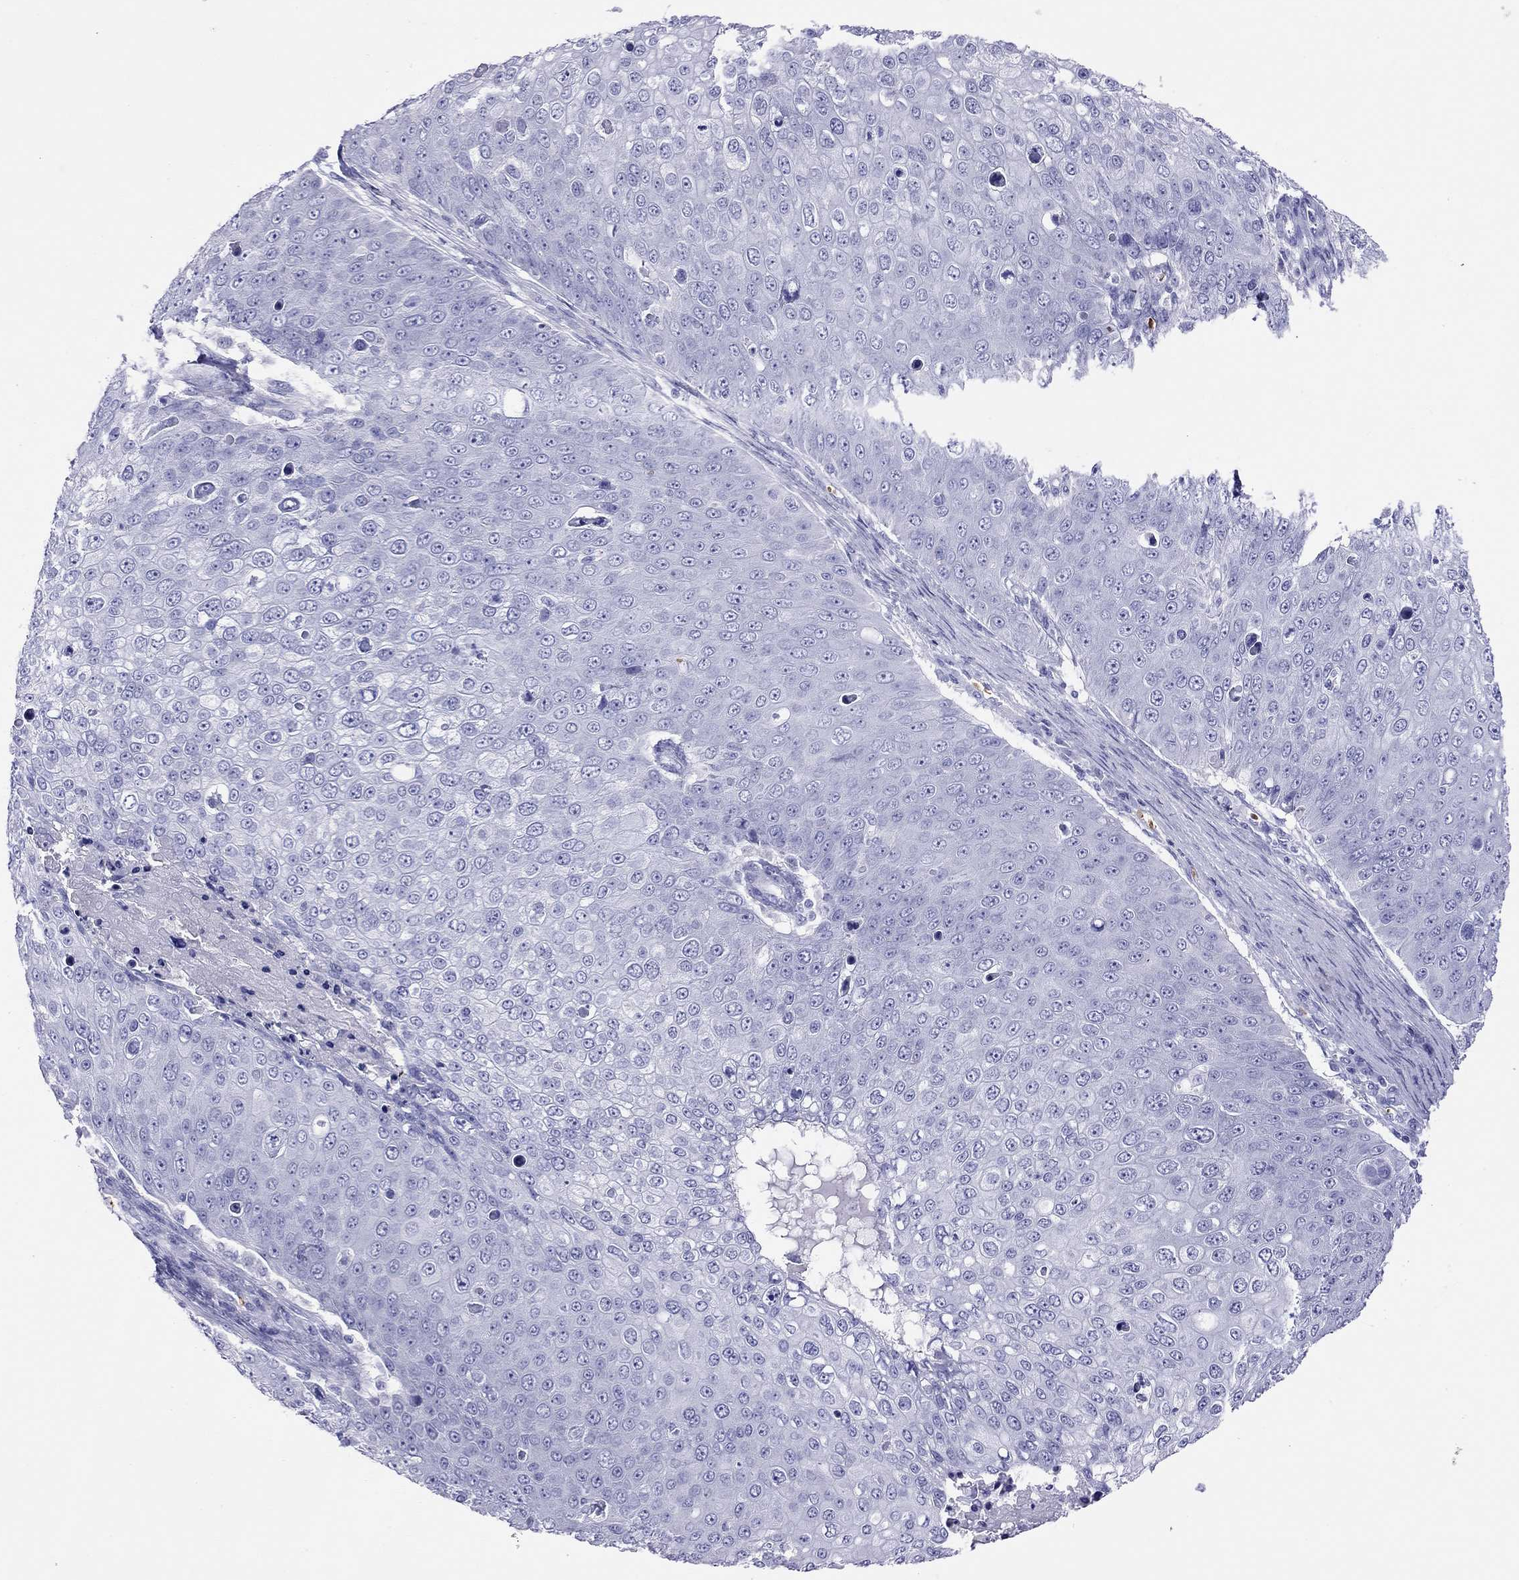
{"staining": {"intensity": "negative", "quantity": "none", "location": "none"}, "tissue": "skin cancer", "cell_type": "Tumor cells", "image_type": "cancer", "snomed": [{"axis": "morphology", "description": "Squamous cell carcinoma, NOS"}, {"axis": "topography", "description": "Skin"}], "caption": "Photomicrograph shows no protein staining in tumor cells of skin squamous cell carcinoma tissue.", "gene": "PTPRN", "patient": {"sex": "male", "age": 71}}